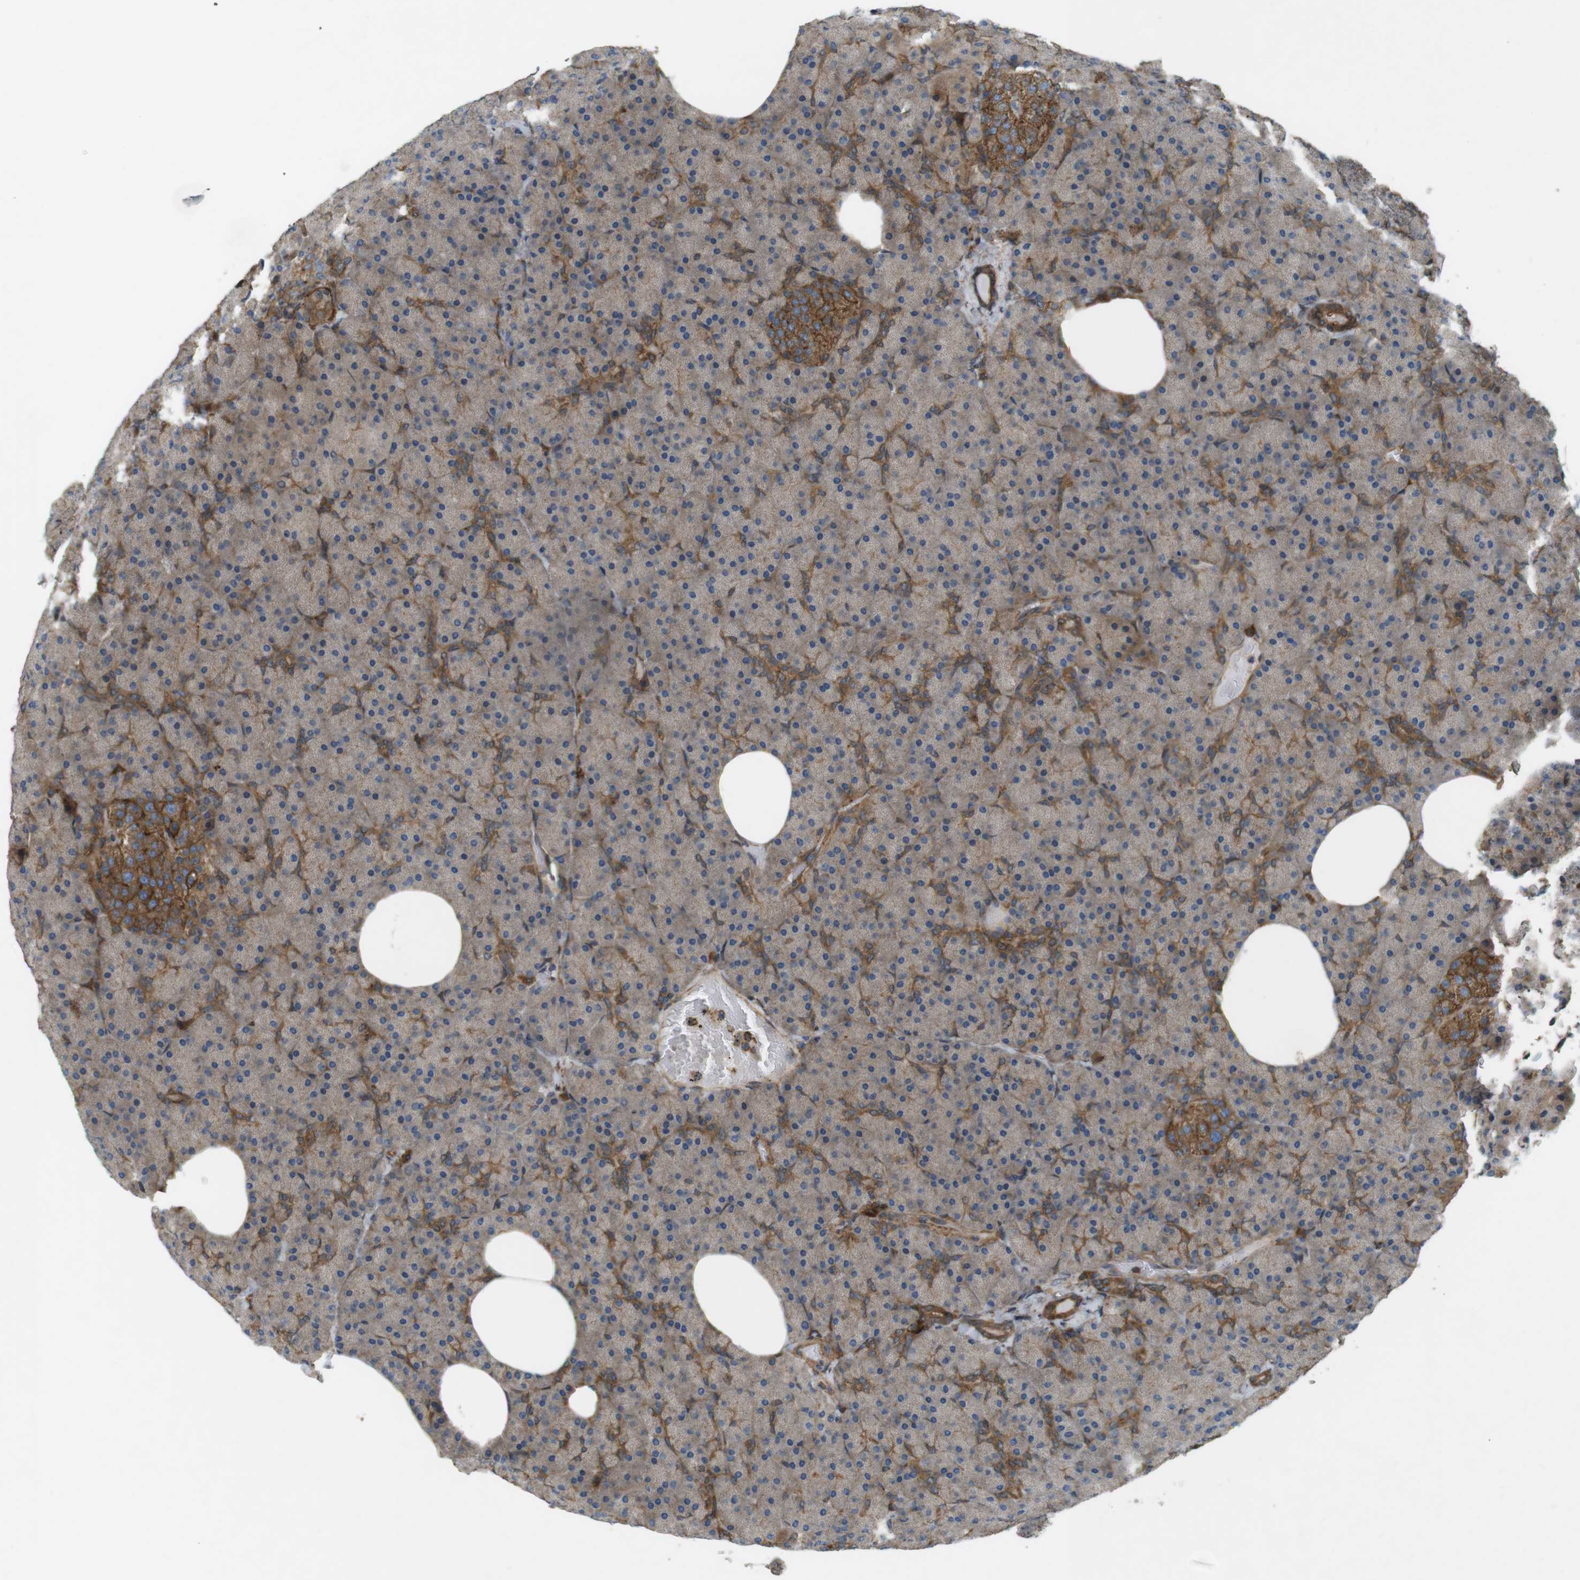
{"staining": {"intensity": "moderate", "quantity": "<25%", "location": "cytoplasmic/membranous"}, "tissue": "pancreas", "cell_type": "Exocrine glandular cells", "image_type": "normal", "snomed": [{"axis": "morphology", "description": "Normal tissue, NOS"}, {"axis": "topography", "description": "Pancreas"}], "caption": "Protein analysis of unremarkable pancreas demonstrates moderate cytoplasmic/membranous expression in approximately <25% of exocrine glandular cells.", "gene": "DDAH2", "patient": {"sex": "female", "age": 35}}